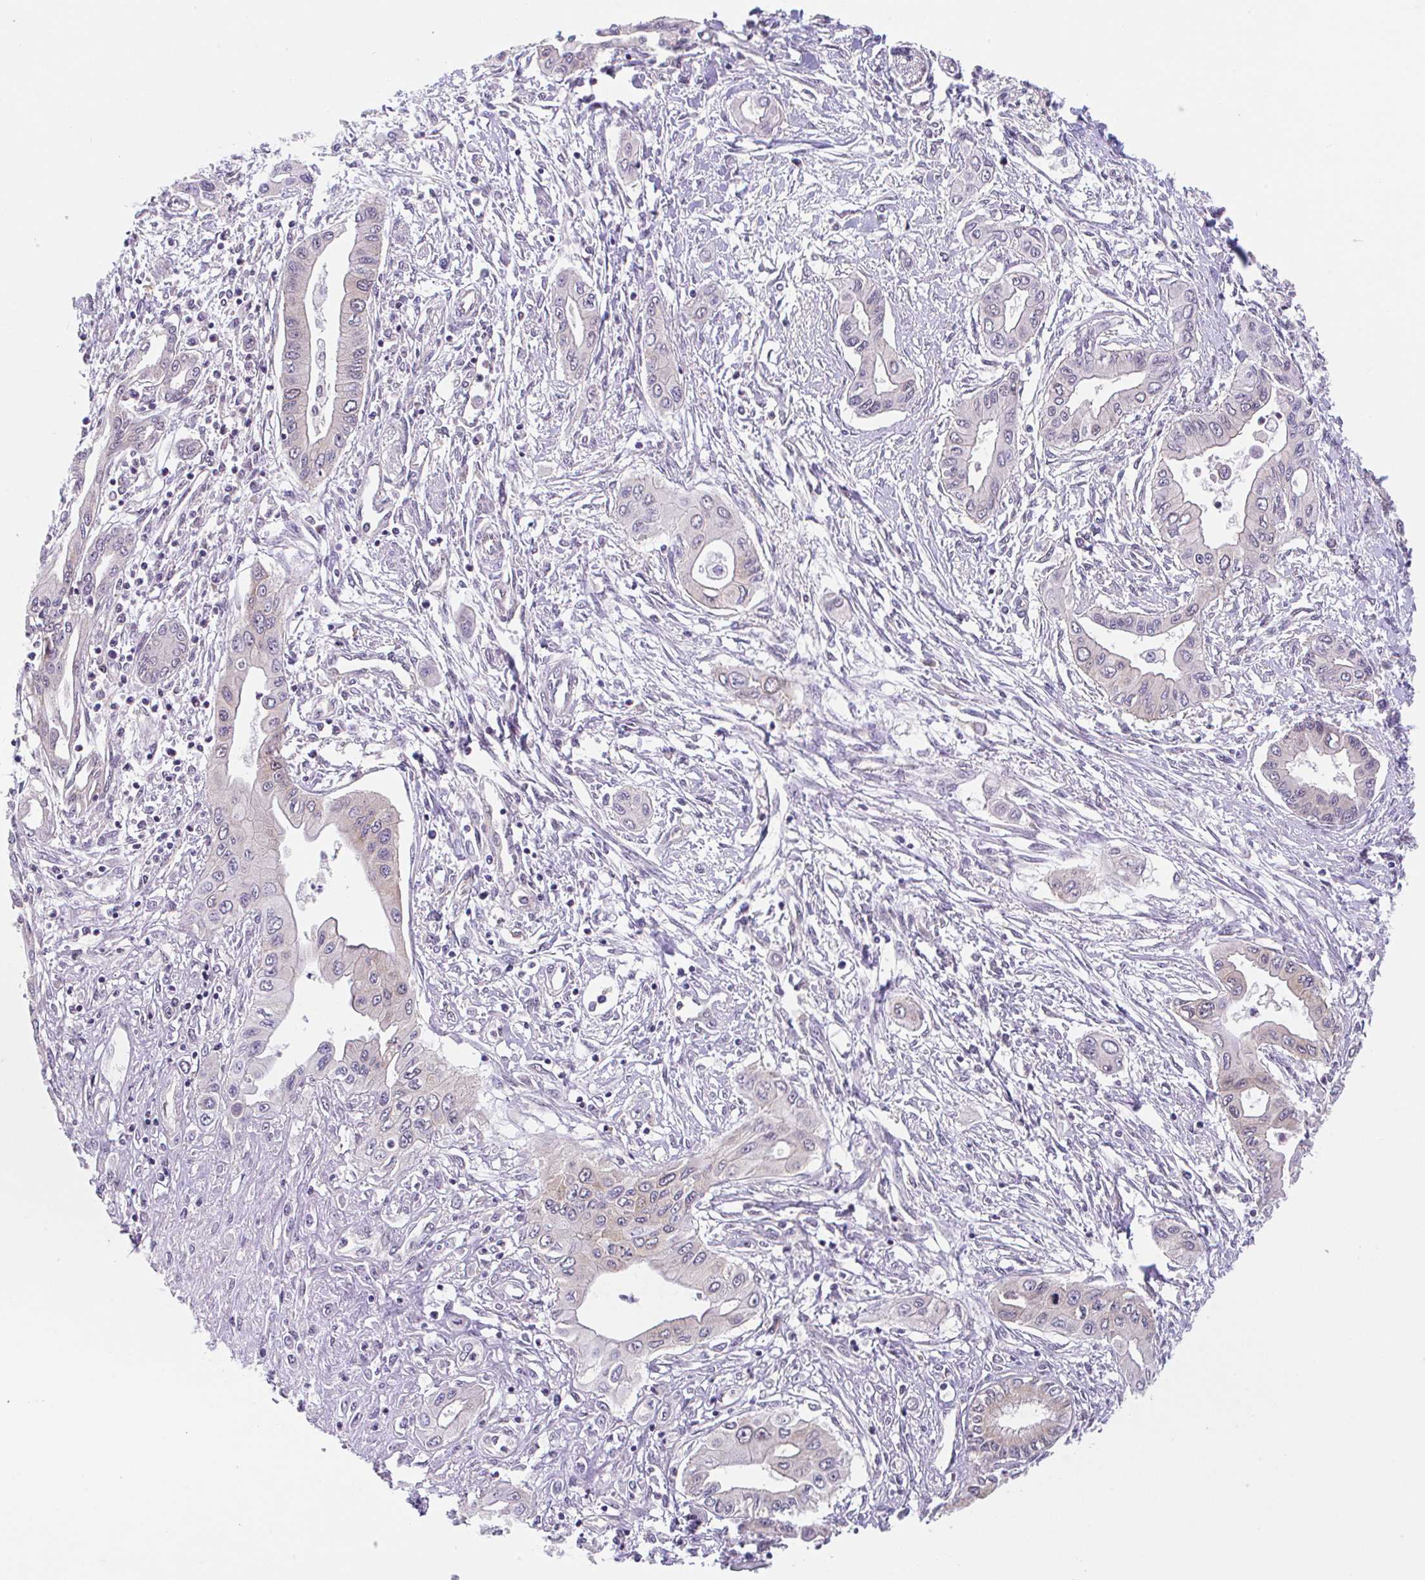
{"staining": {"intensity": "weak", "quantity": "<25%", "location": "cytoplasmic/membranous"}, "tissue": "pancreatic cancer", "cell_type": "Tumor cells", "image_type": "cancer", "snomed": [{"axis": "morphology", "description": "Adenocarcinoma, NOS"}, {"axis": "topography", "description": "Pancreas"}], "caption": "A high-resolution histopathology image shows immunohistochemistry staining of adenocarcinoma (pancreatic), which reveals no significant expression in tumor cells.", "gene": "RALBP1", "patient": {"sex": "female", "age": 62}}